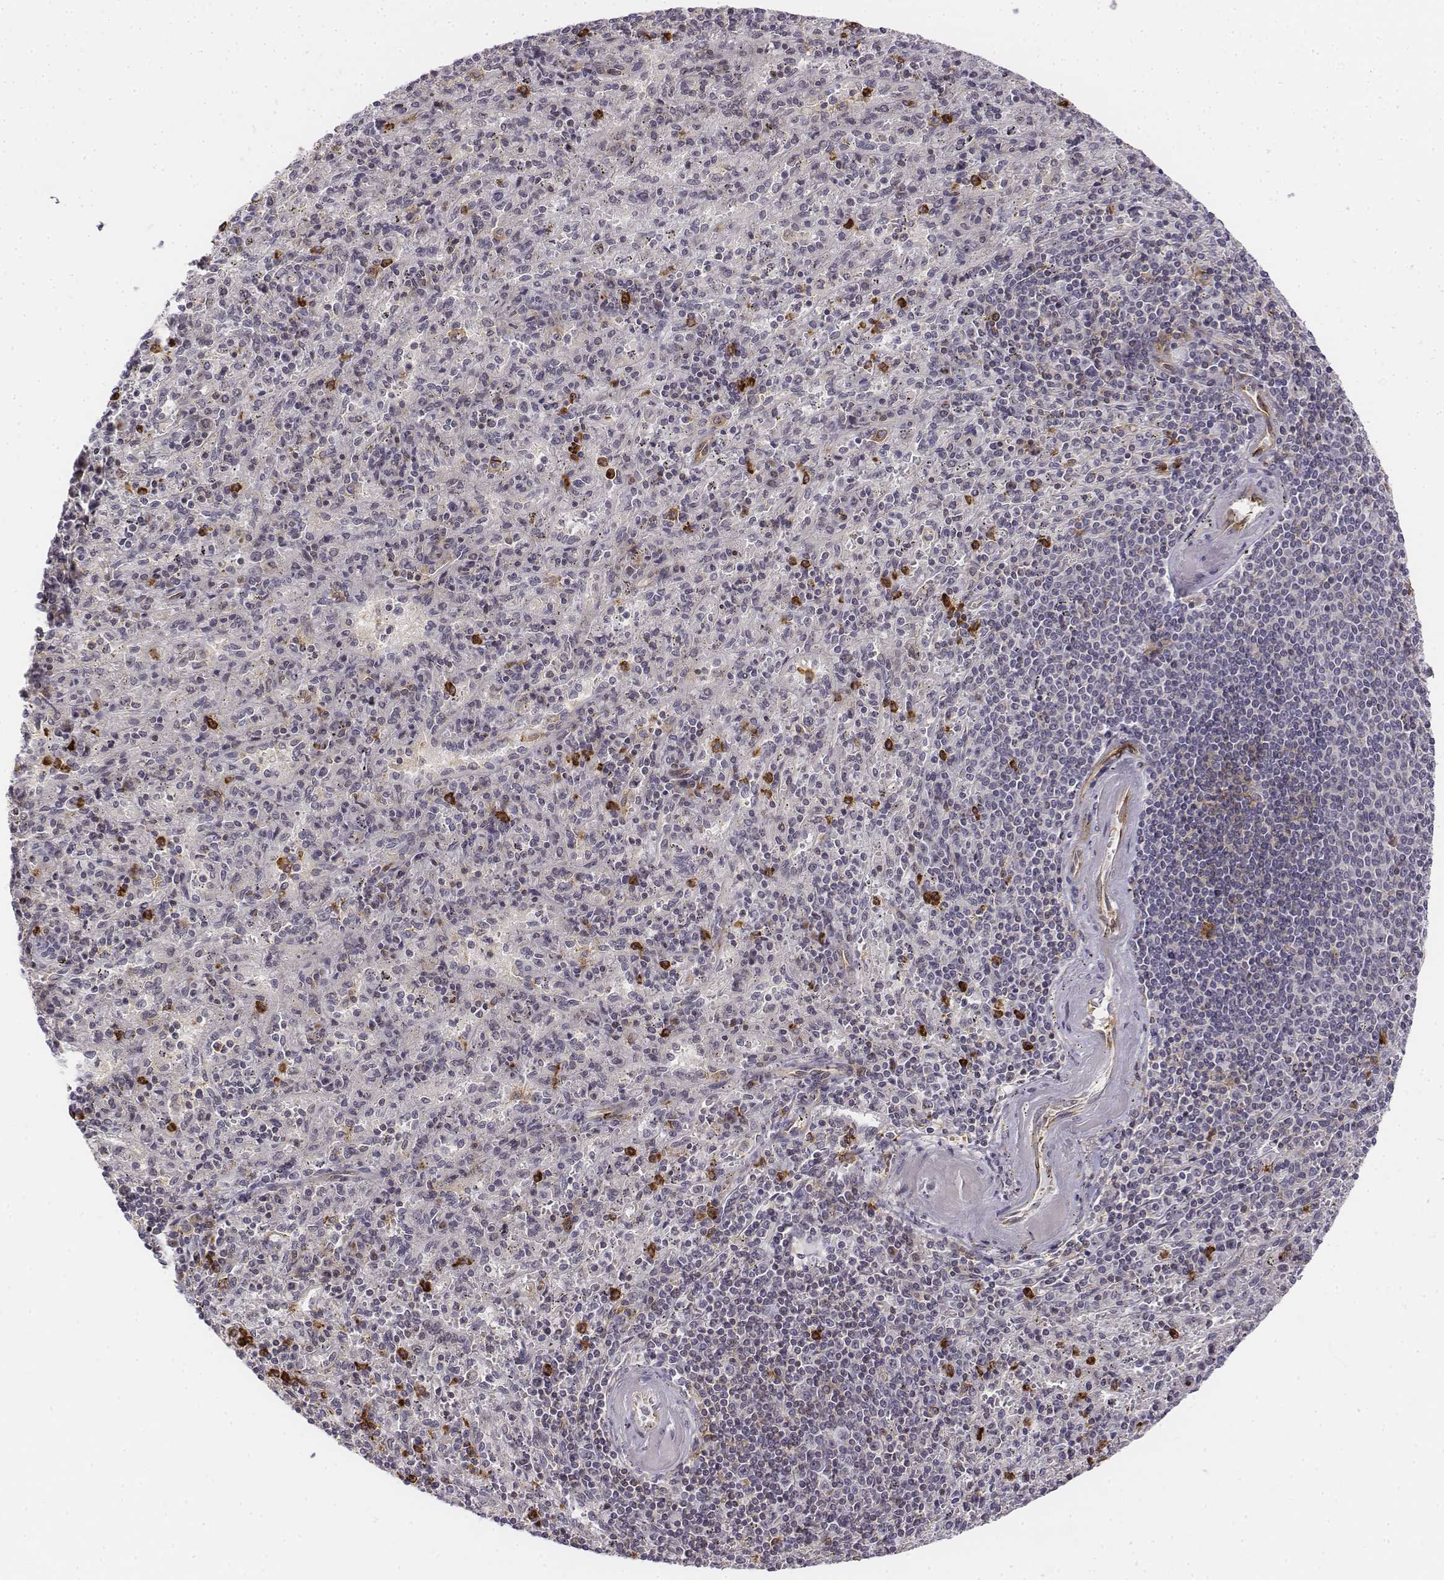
{"staining": {"intensity": "strong", "quantity": "<25%", "location": "cytoplasmic/membranous"}, "tissue": "spleen", "cell_type": "Cells in red pulp", "image_type": "normal", "snomed": [{"axis": "morphology", "description": "Normal tissue, NOS"}, {"axis": "topography", "description": "Spleen"}], "caption": "Protein staining of unremarkable spleen reveals strong cytoplasmic/membranous expression in approximately <25% of cells in red pulp.", "gene": "CD14", "patient": {"sex": "male", "age": 57}}